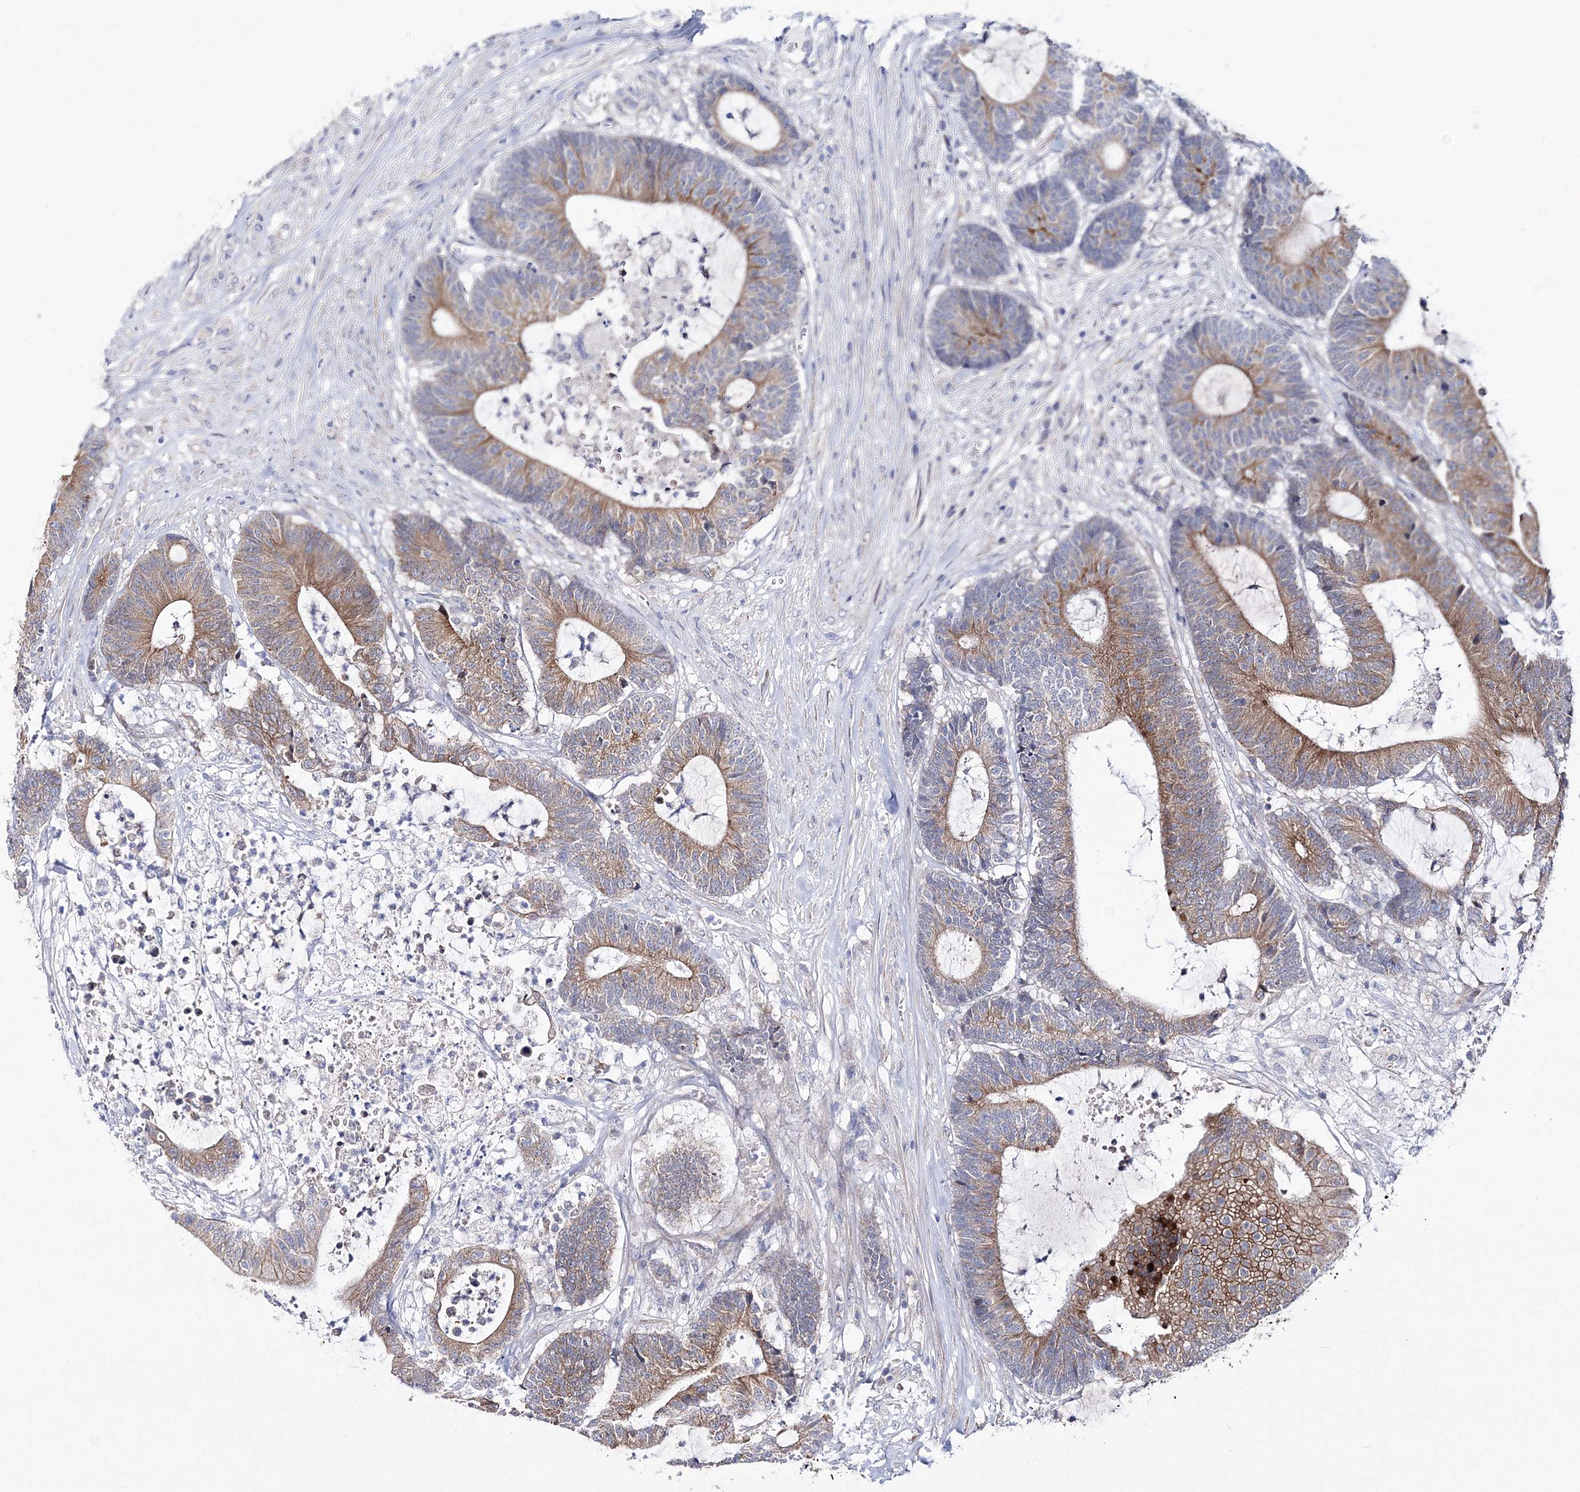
{"staining": {"intensity": "strong", "quantity": "25%-75%", "location": "cytoplasmic/membranous"}, "tissue": "colorectal cancer", "cell_type": "Tumor cells", "image_type": "cancer", "snomed": [{"axis": "morphology", "description": "Adenocarcinoma, NOS"}, {"axis": "topography", "description": "Colon"}], "caption": "Strong cytoplasmic/membranous staining is identified in approximately 25%-75% of tumor cells in colorectal adenocarcinoma.", "gene": "ARHGAP32", "patient": {"sex": "female", "age": 84}}